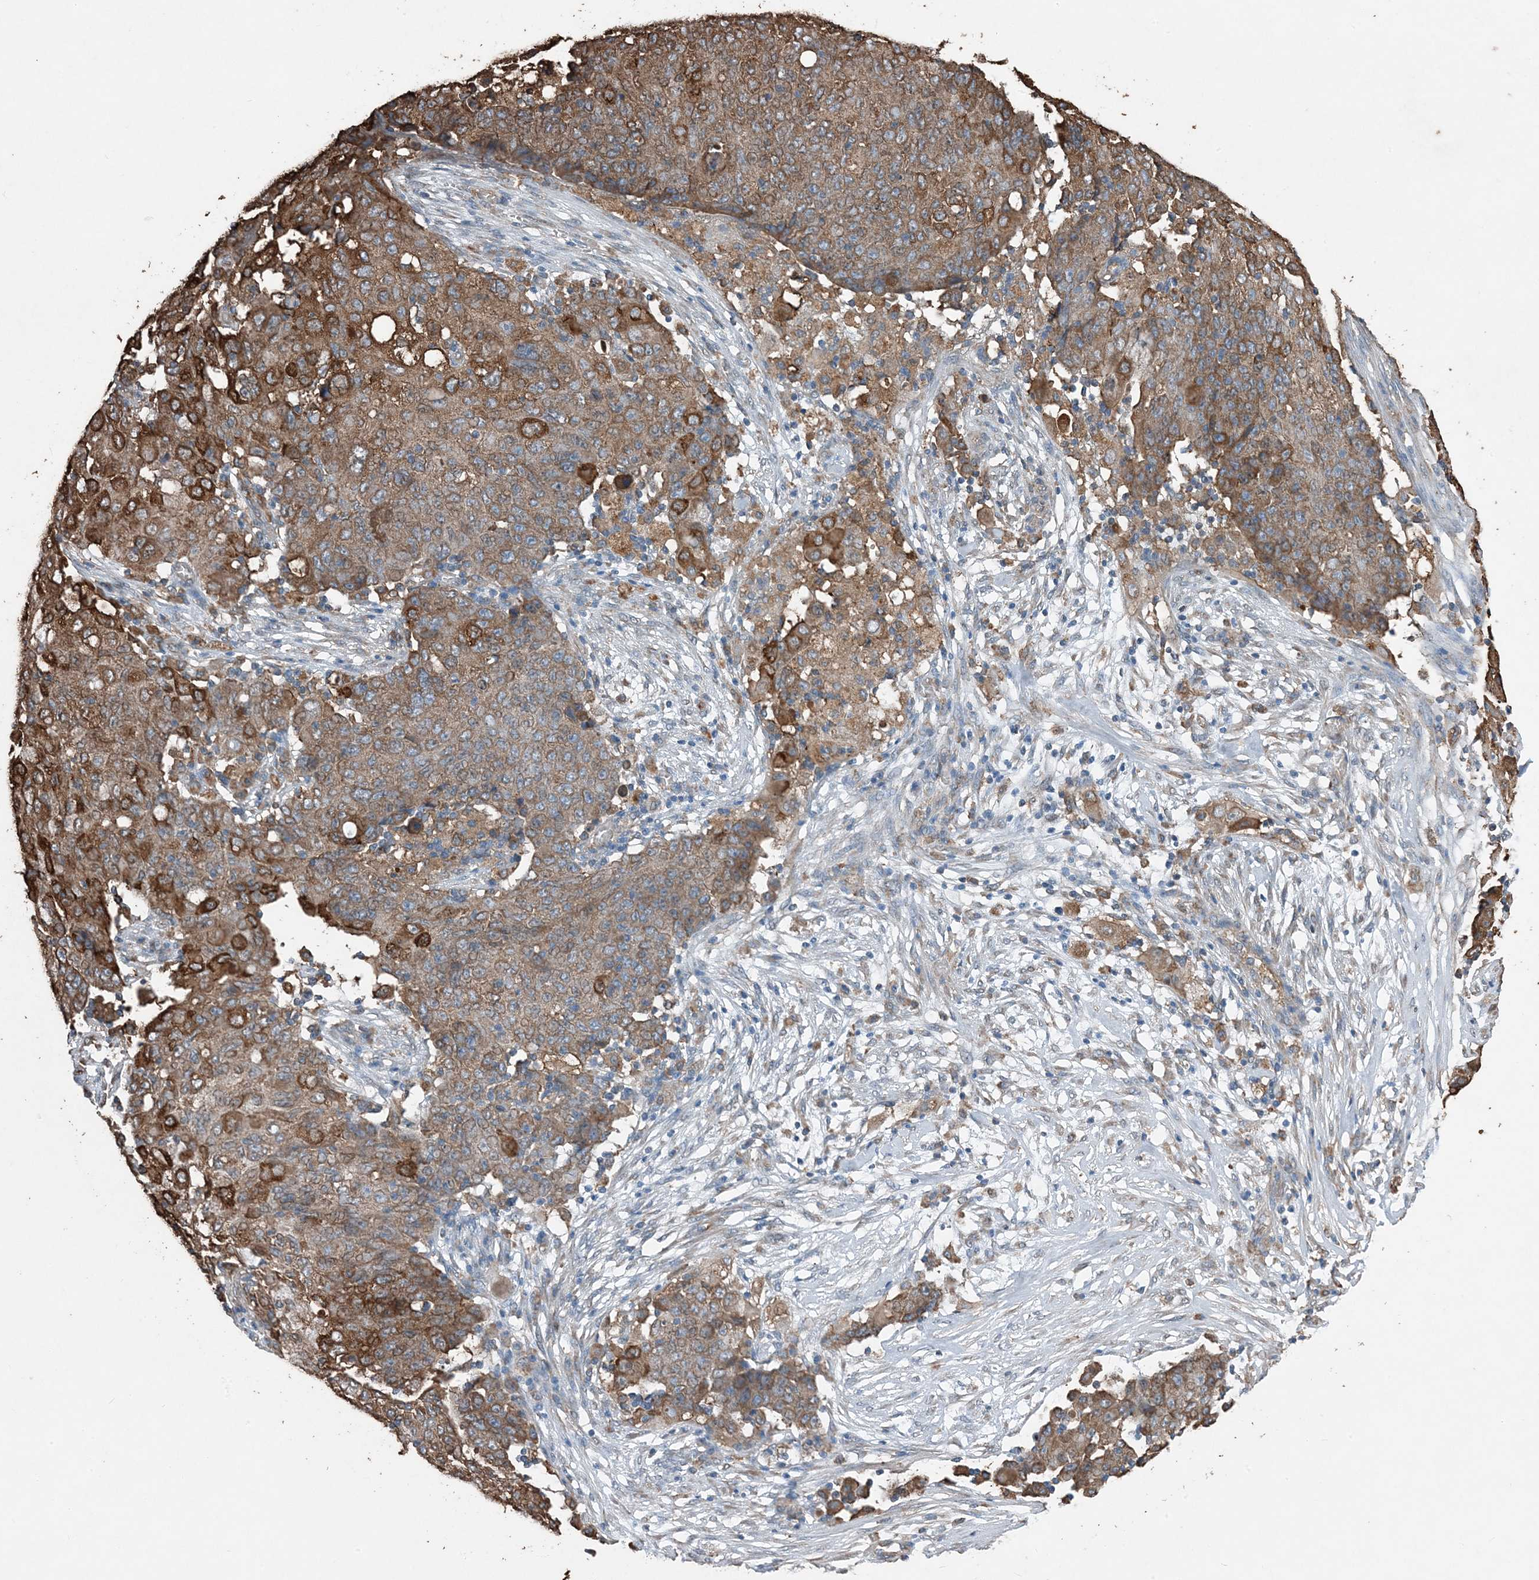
{"staining": {"intensity": "strong", "quantity": ">75%", "location": "cytoplasmic/membranous"}, "tissue": "ovarian cancer", "cell_type": "Tumor cells", "image_type": "cancer", "snomed": [{"axis": "morphology", "description": "Carcinoma, endometroid"}, {"axis": "topography", "description": "Ovary"}], "caption": "Approximately >75% of tumor cells in ovarian cancer exhibit strong cytoplasmic/membranous protein positivity as visualized by brown immunohistochemical staining.", "gene": "PDIA6", "patient": {"sex": "female", "age": 42}}